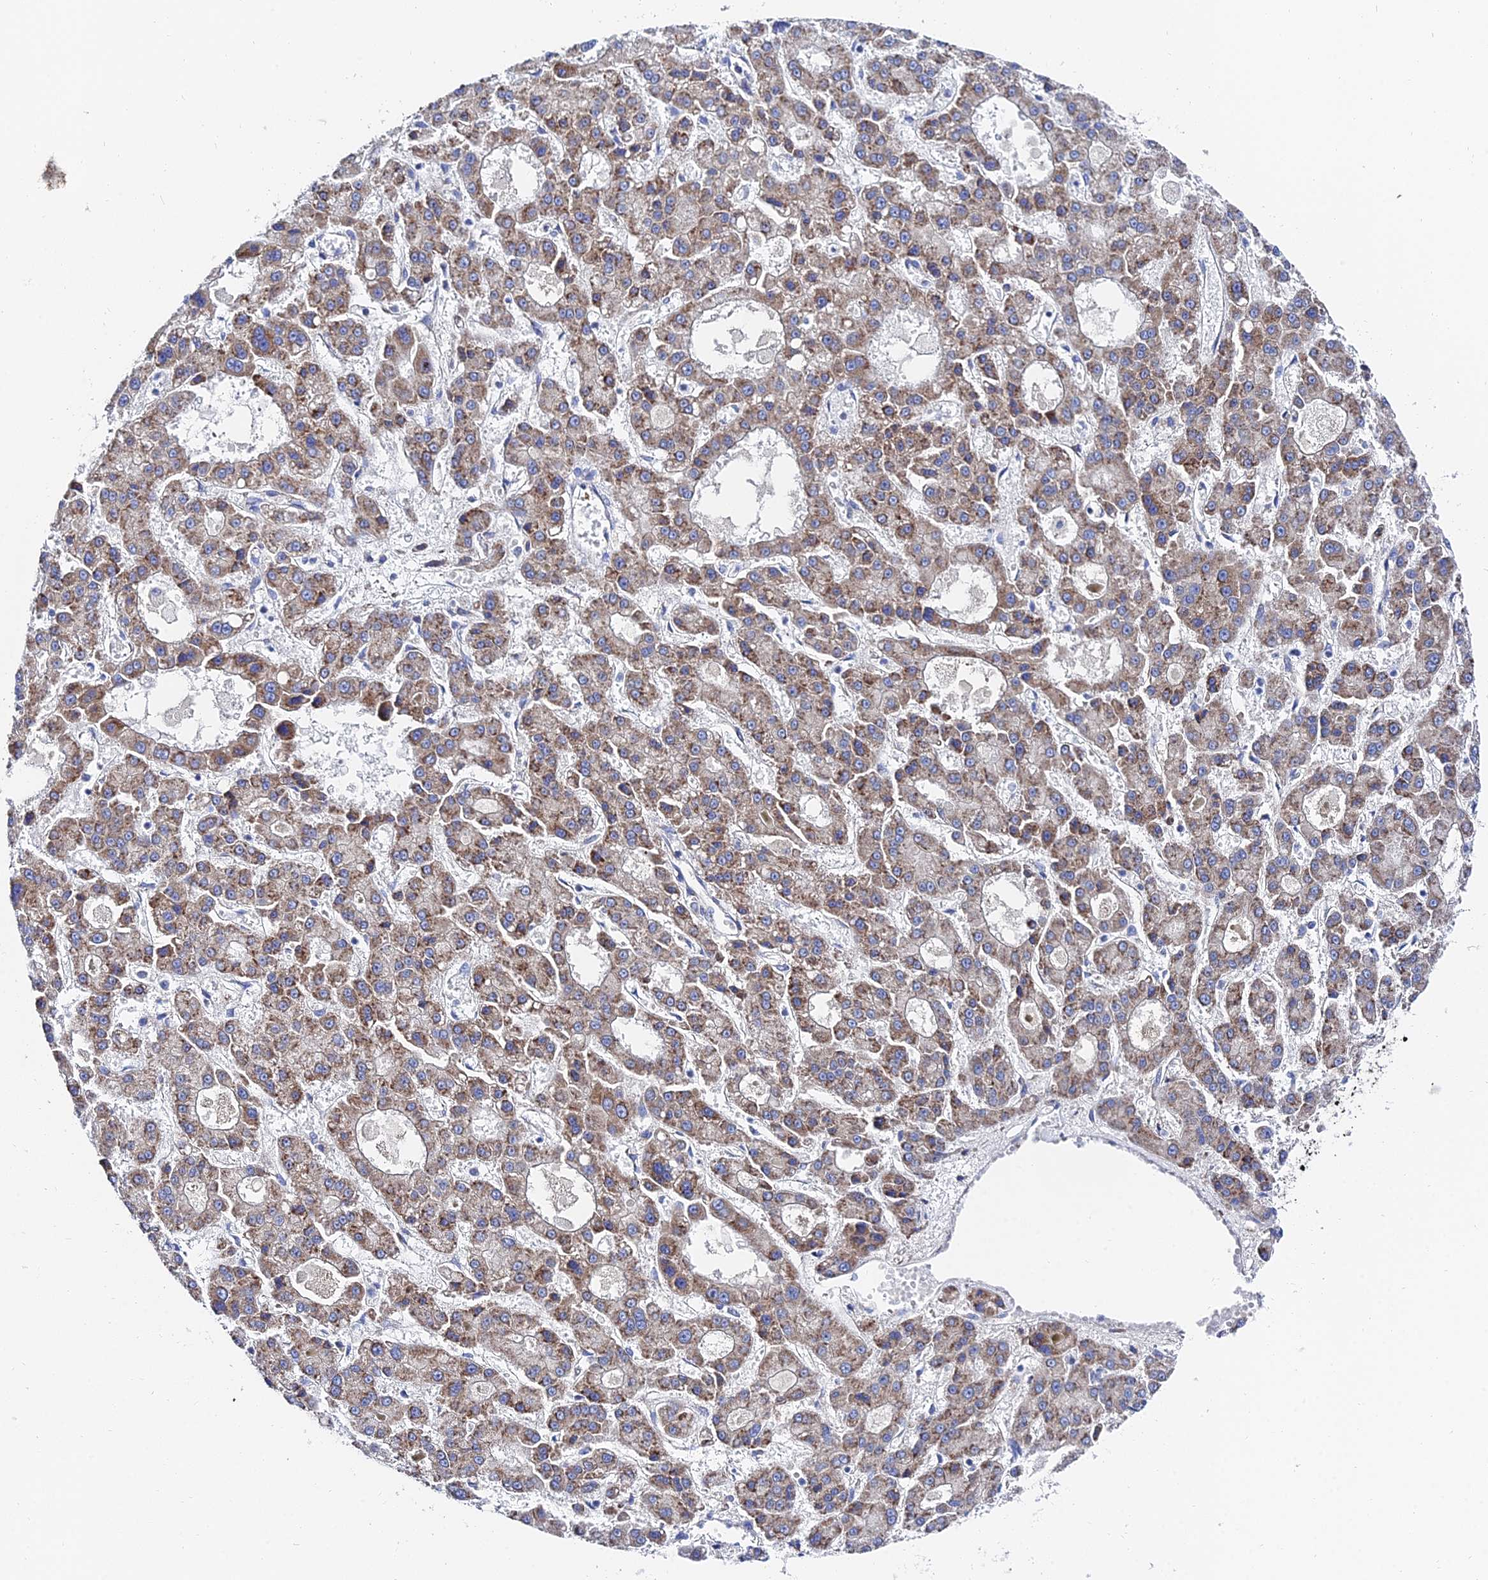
{"staining": {"intensity": "moderate", "quantity": ">75%", "location": "cytoplasmic/membranous"}, "tissue": "liver cancer", "cell_type": "Tumor cells", "image_type": "cancer", "snomed": [{"axis": "morphology", "description": "Carcinoma, Hepatocellular, NOS"}, {"axis": "topography", "description": "Liver"}], "caption": "The histopathology image shows immunohistochemical staining of liver cancer. There is moderate cytoplasmic/membranous staining is appreciated in approximately >75% of tumor cells.", "gene": "PTTG1", "patient": {"sex": "male", "age": 70}}